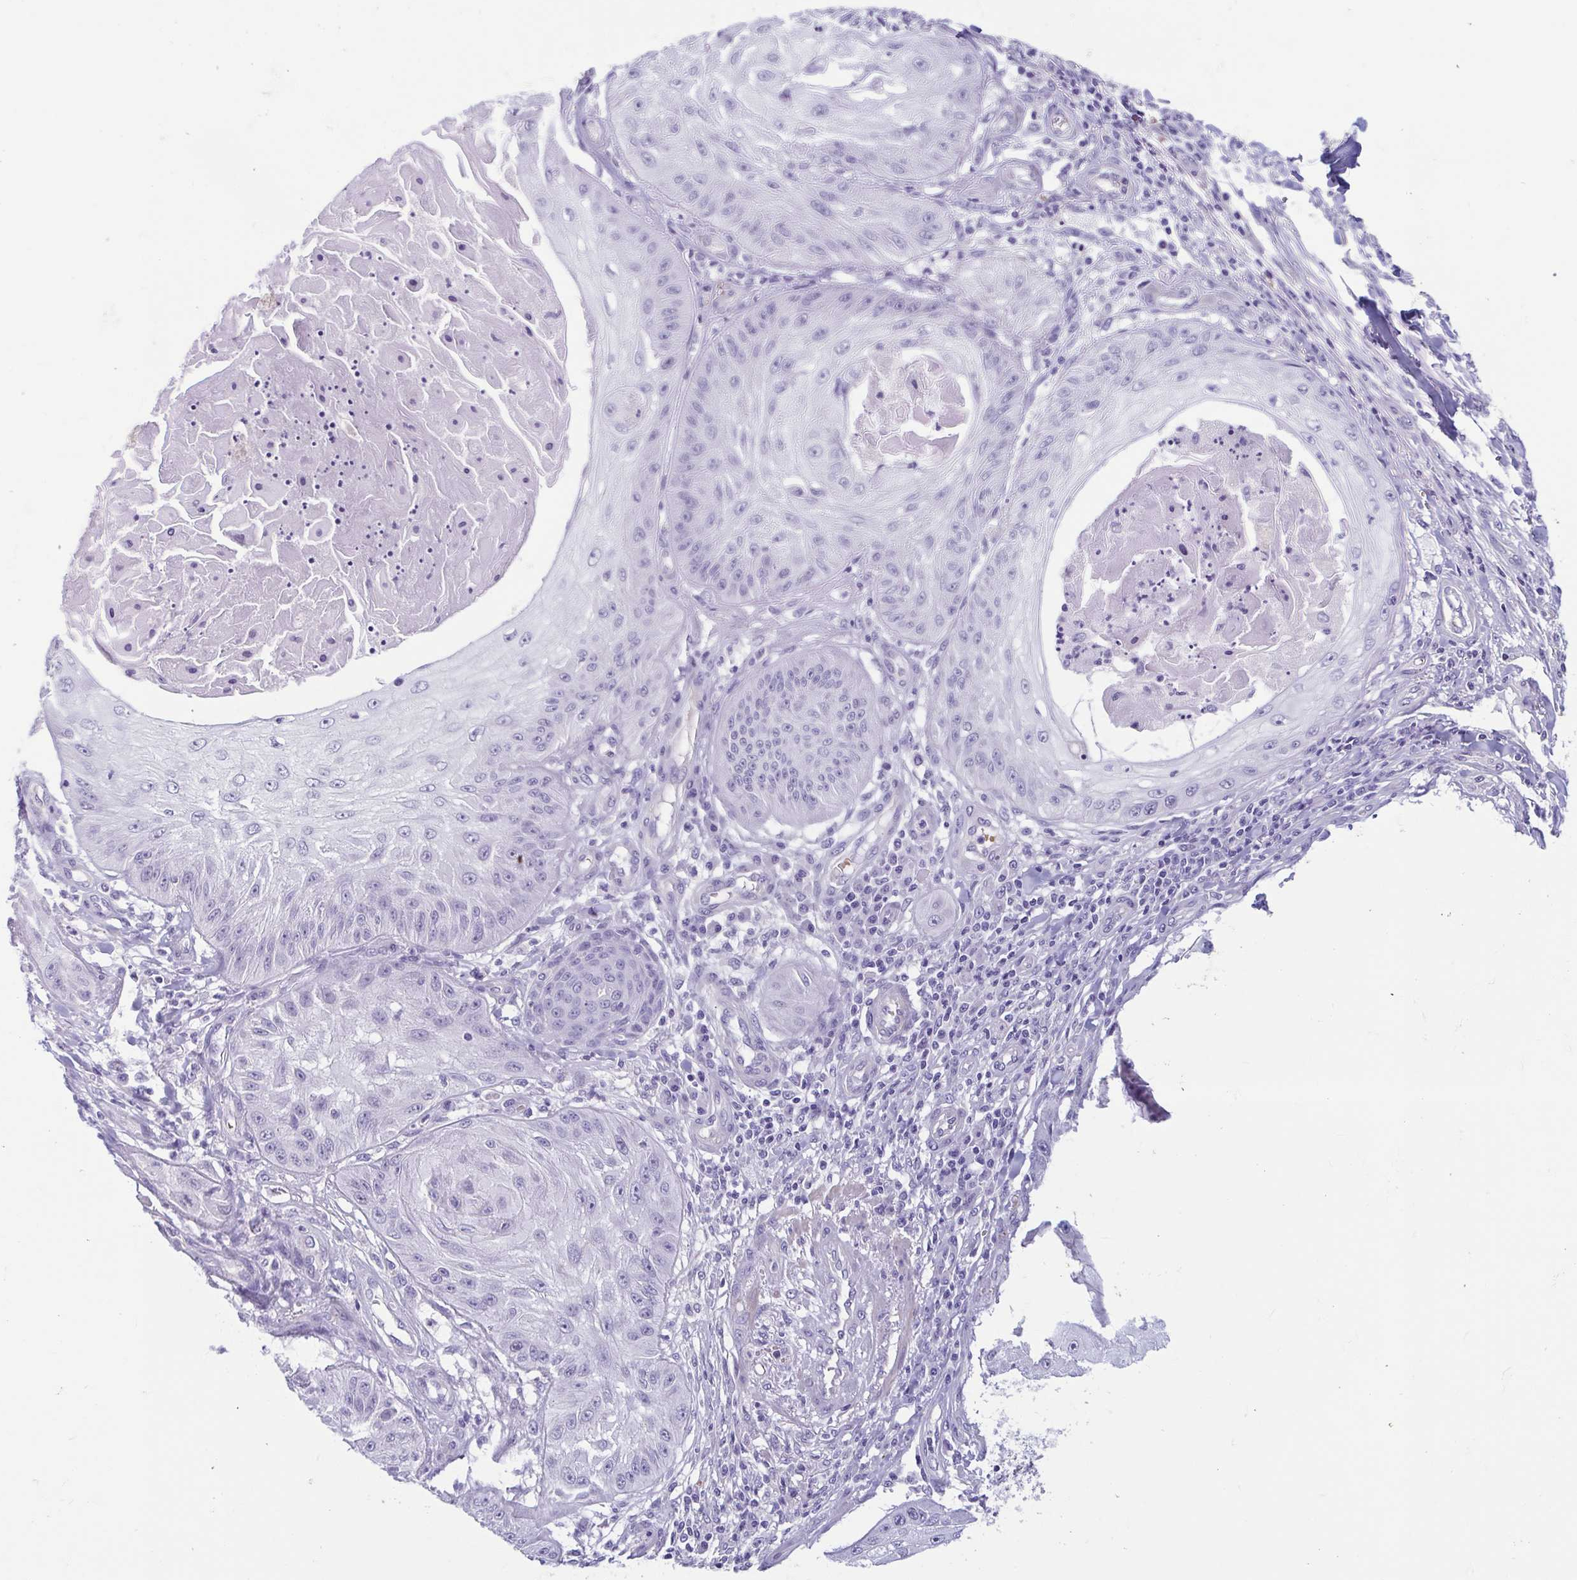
{"staining": {"intensity": "negative", "quantity": "none", "location": "none"}, "tissue": "skin cancer", "cell_type": "Tumor cells", "image_type": "cancer", "snomed": [{"axis": "morphology", "description": "Squamous cell carcinoma, NOS"}, {"axis": "topography", "description": "Skin"}], "caption": "High power microscopy image of an immunohistochemistry micrograph of skin cancer (squamous cell carcinoma), revealing no significant expression in tumor cells.", "gene": "MORC4", "patient": {"sex": "male", "age": 70}}